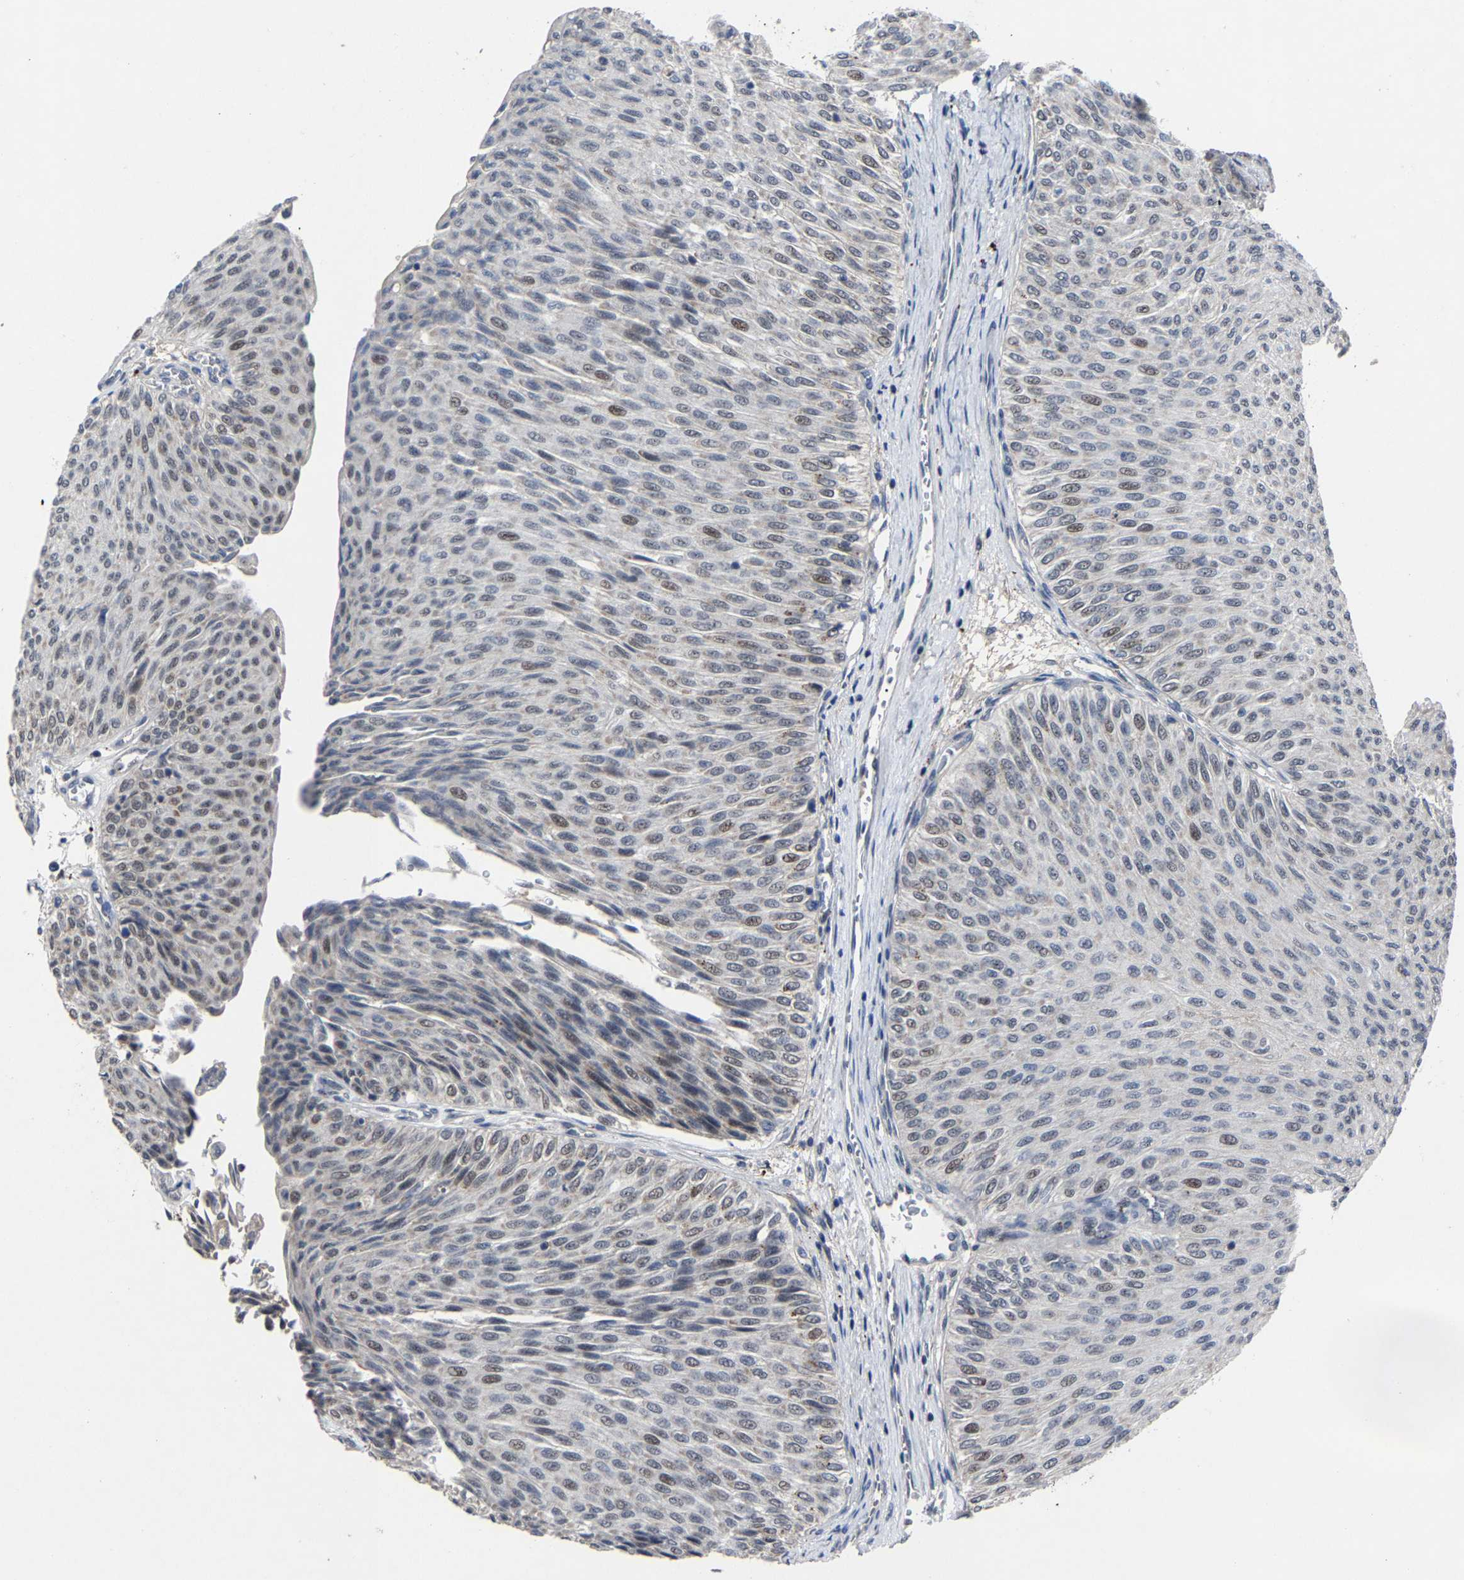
{"staining": {"intensity": "weak", "quantity": "<25%", "location": "nuclear"}, "tissue": "urothelial cancer", "cell_type": "Tumor cells", "image_type": "cancer", "snomed": [{"axis": "morphology", "description": "Urothelial carcinoma, Low grade"}, {"axis": "topography", "description": "Urinary bladder"}], "caption": "There is no significant expression in tumor cells of urothelial carcinoma (low-grade).", "gene": "LSM8", "patient": {"sex": "male", "age": 78}}